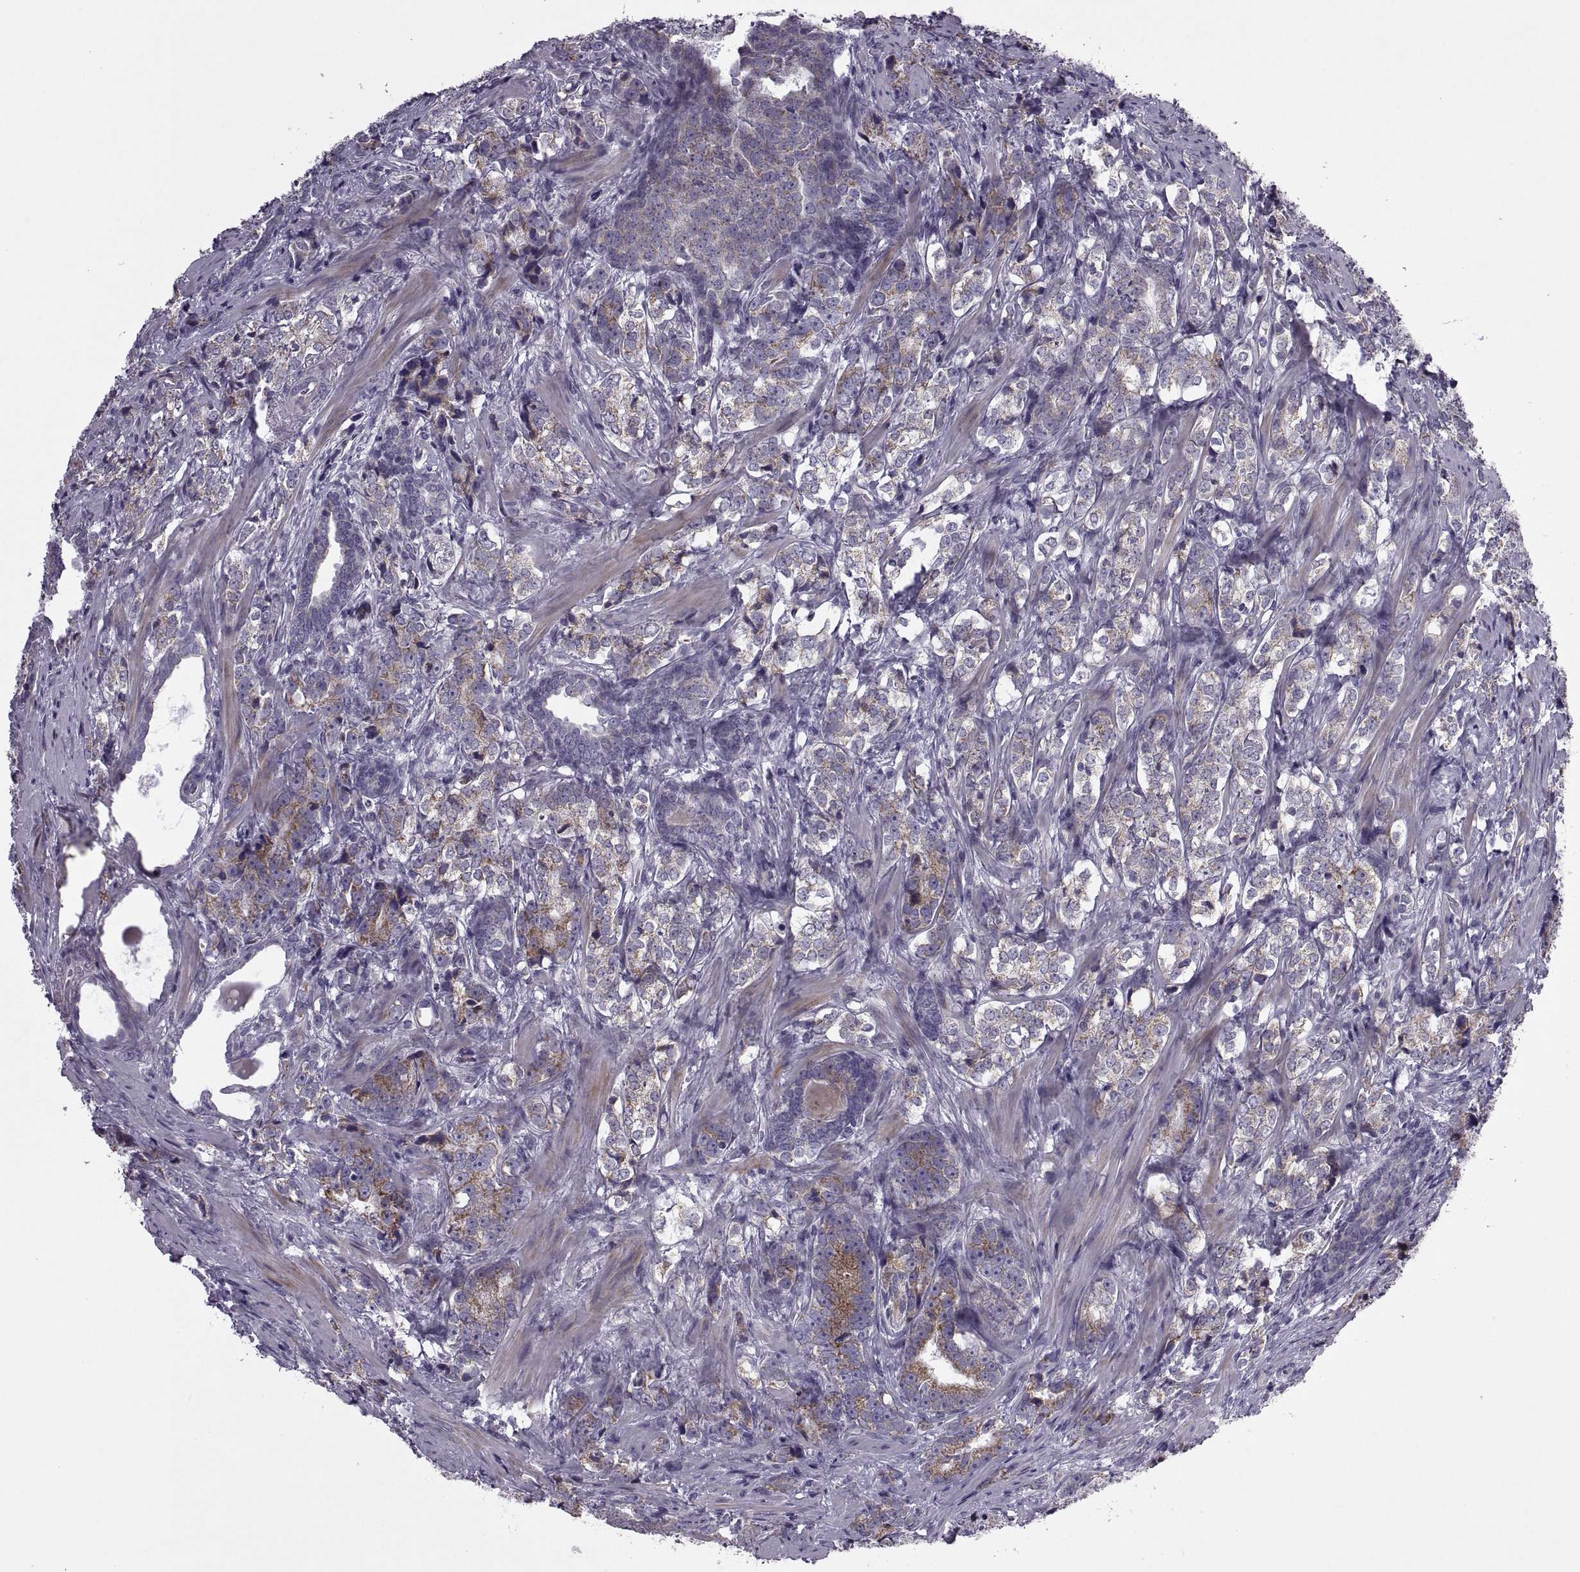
{"staining": {"intensity": "weak", "quantity": "25%-75%", "location": "cytoplasmic/membranous"}, "tissue": "prostate cancer", "cell_type": "Tumor cells", "image_type": "cancer", "snomed": [{"axis": "morphology", "description": "Adenocarcinoma, NOS"}, {"axis": "topography", "description": "Prostate and seminal vesicle, NOS"}], "caption": "High-magnification brightfield microscopy of prostate cancer stained with DAB (3,3'-diaminobenzidine) (brown) and counterstained with hematoxylin (blue). tumor cells exhibit weak cytoplasmic/membranous positivity is appreciated in about25%-75% of cells.", "gene": "RIPK4", "patient": {"sex": "male", "age": 63}}